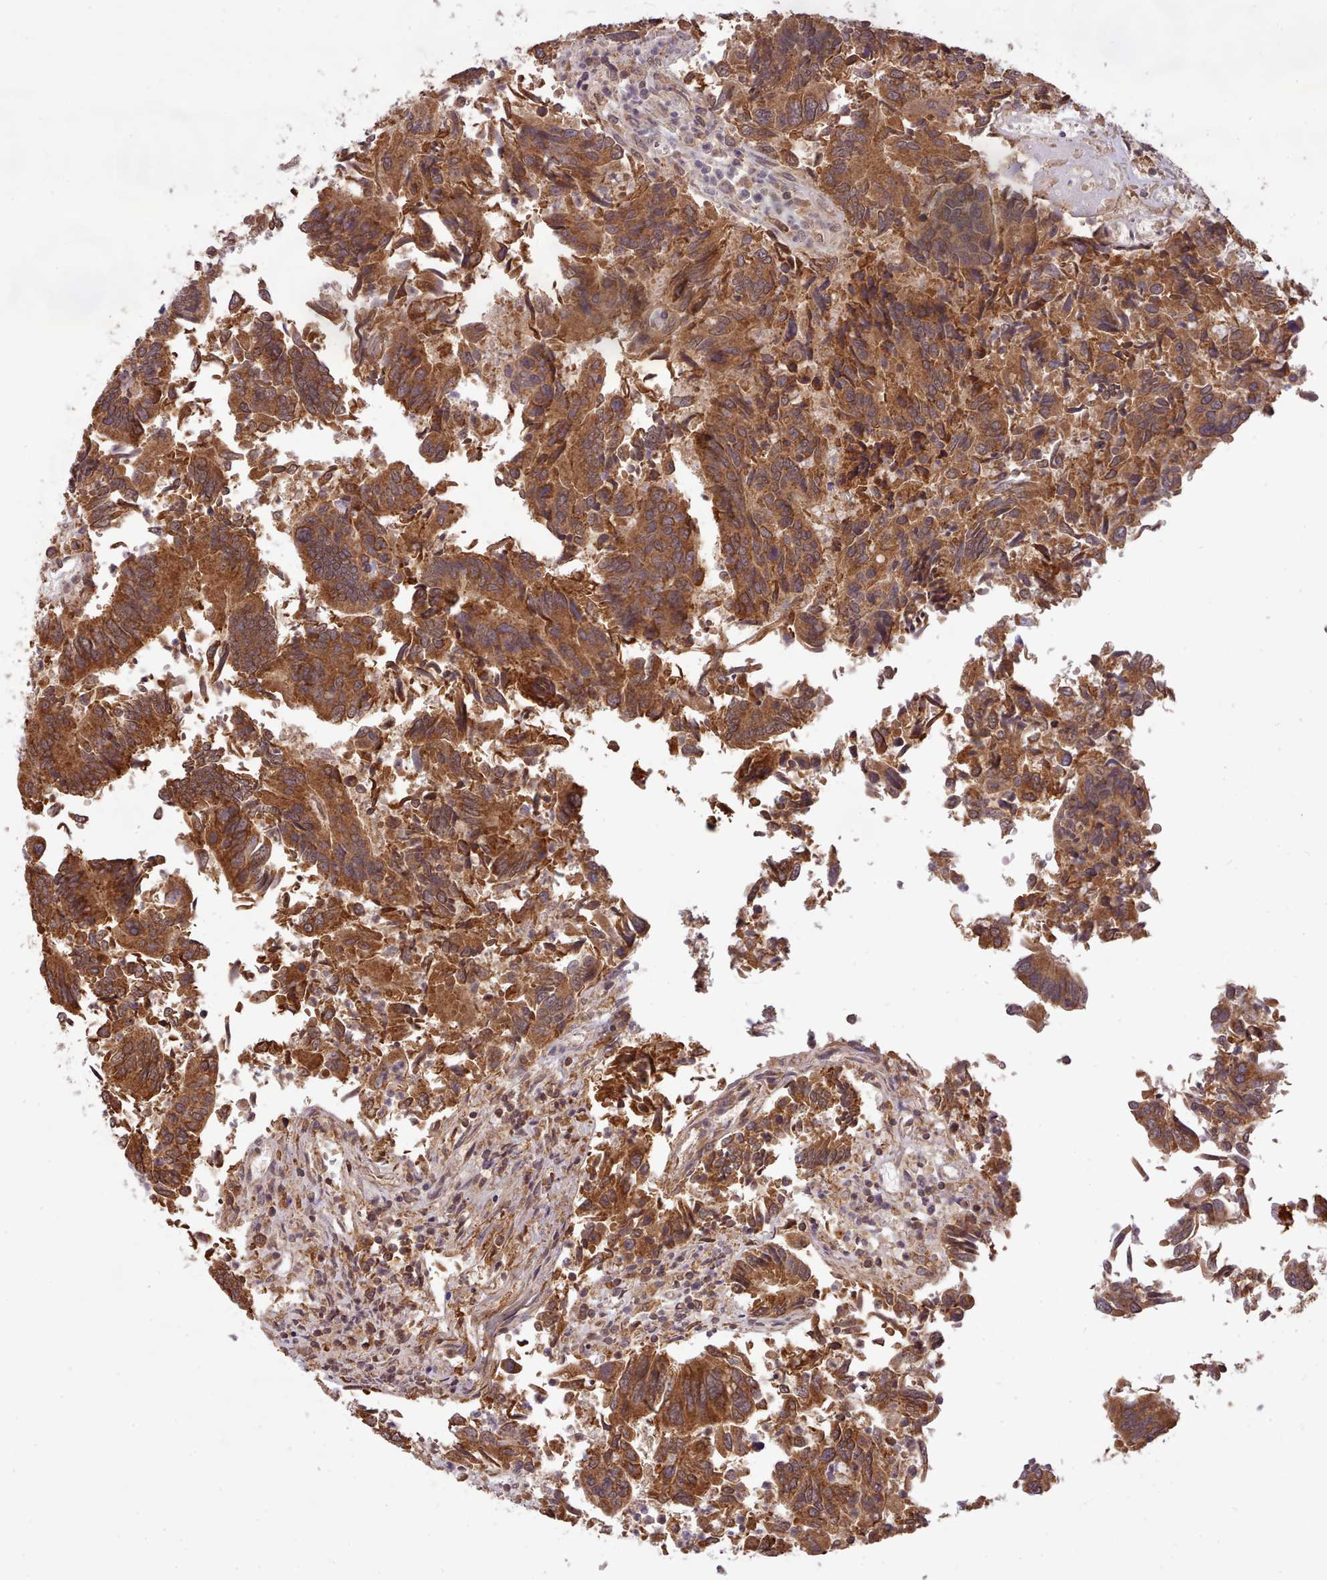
{"staining": {"intensity": "strong", "quantity": ">75%", "location": "cytoplasmic/membranous"}, "tissue": "colorectal cancer", "cell_type": "Tumor cells", "image_type": "cancer", "snomed": [{"axis": "morphology", "description": "Adenocarcinoma, NOS"}, {"axis": "topography", "description": "Colon"}], "caption": "IHC histopathology image of adenocarcinoma (colorectal) stained for a protein (brown), which displays high levels of strong cytoplasmic/membranous expression in about >75% of tumor cells.", "gene": "PIP4P1", "patient": {"sex": "female", "age": 67}}